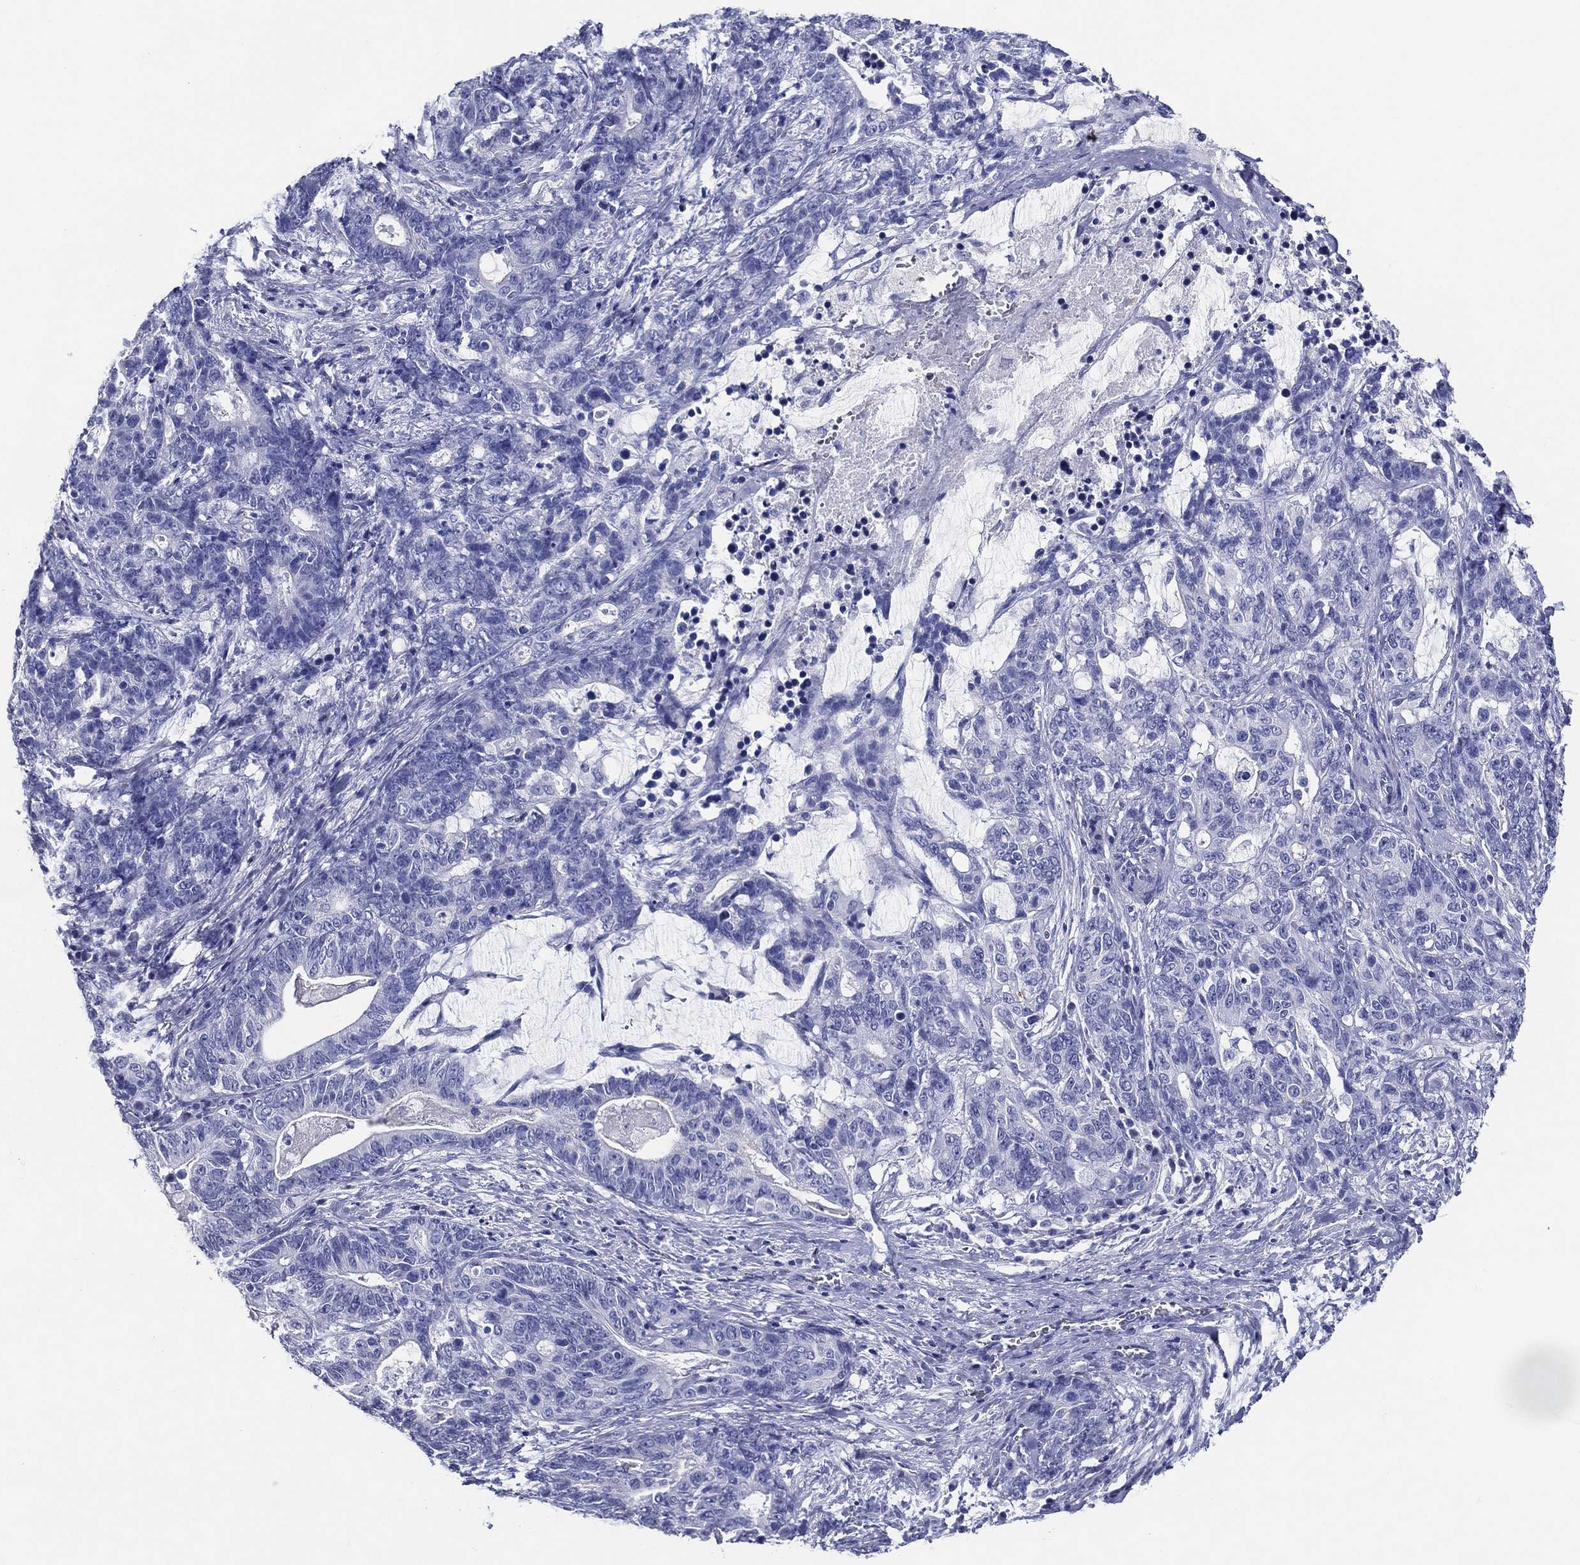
{"staining": {"intensity": "negative", "quantity": "none", "location": "none"}, "tissue": "stomach cancer", "cell_type": "Tumor cells", "image_type": "cancer", "snomed": [{"axis": "morphology", "description": "Normal tissue, NOS"}, {"axis": "morphology", "description": "Adenocarcinoma, NOS"}, {"axis": "topography", "description": "Stomach"}], "caption": "Immunohistochemistry histopathology image of human adenocarcinoma (stomach) stained for a protein (brown), which demonstrates no positivity in tumor cells.", "gene": "ACE2", "patient": {"sex": "female", "age": 64}}